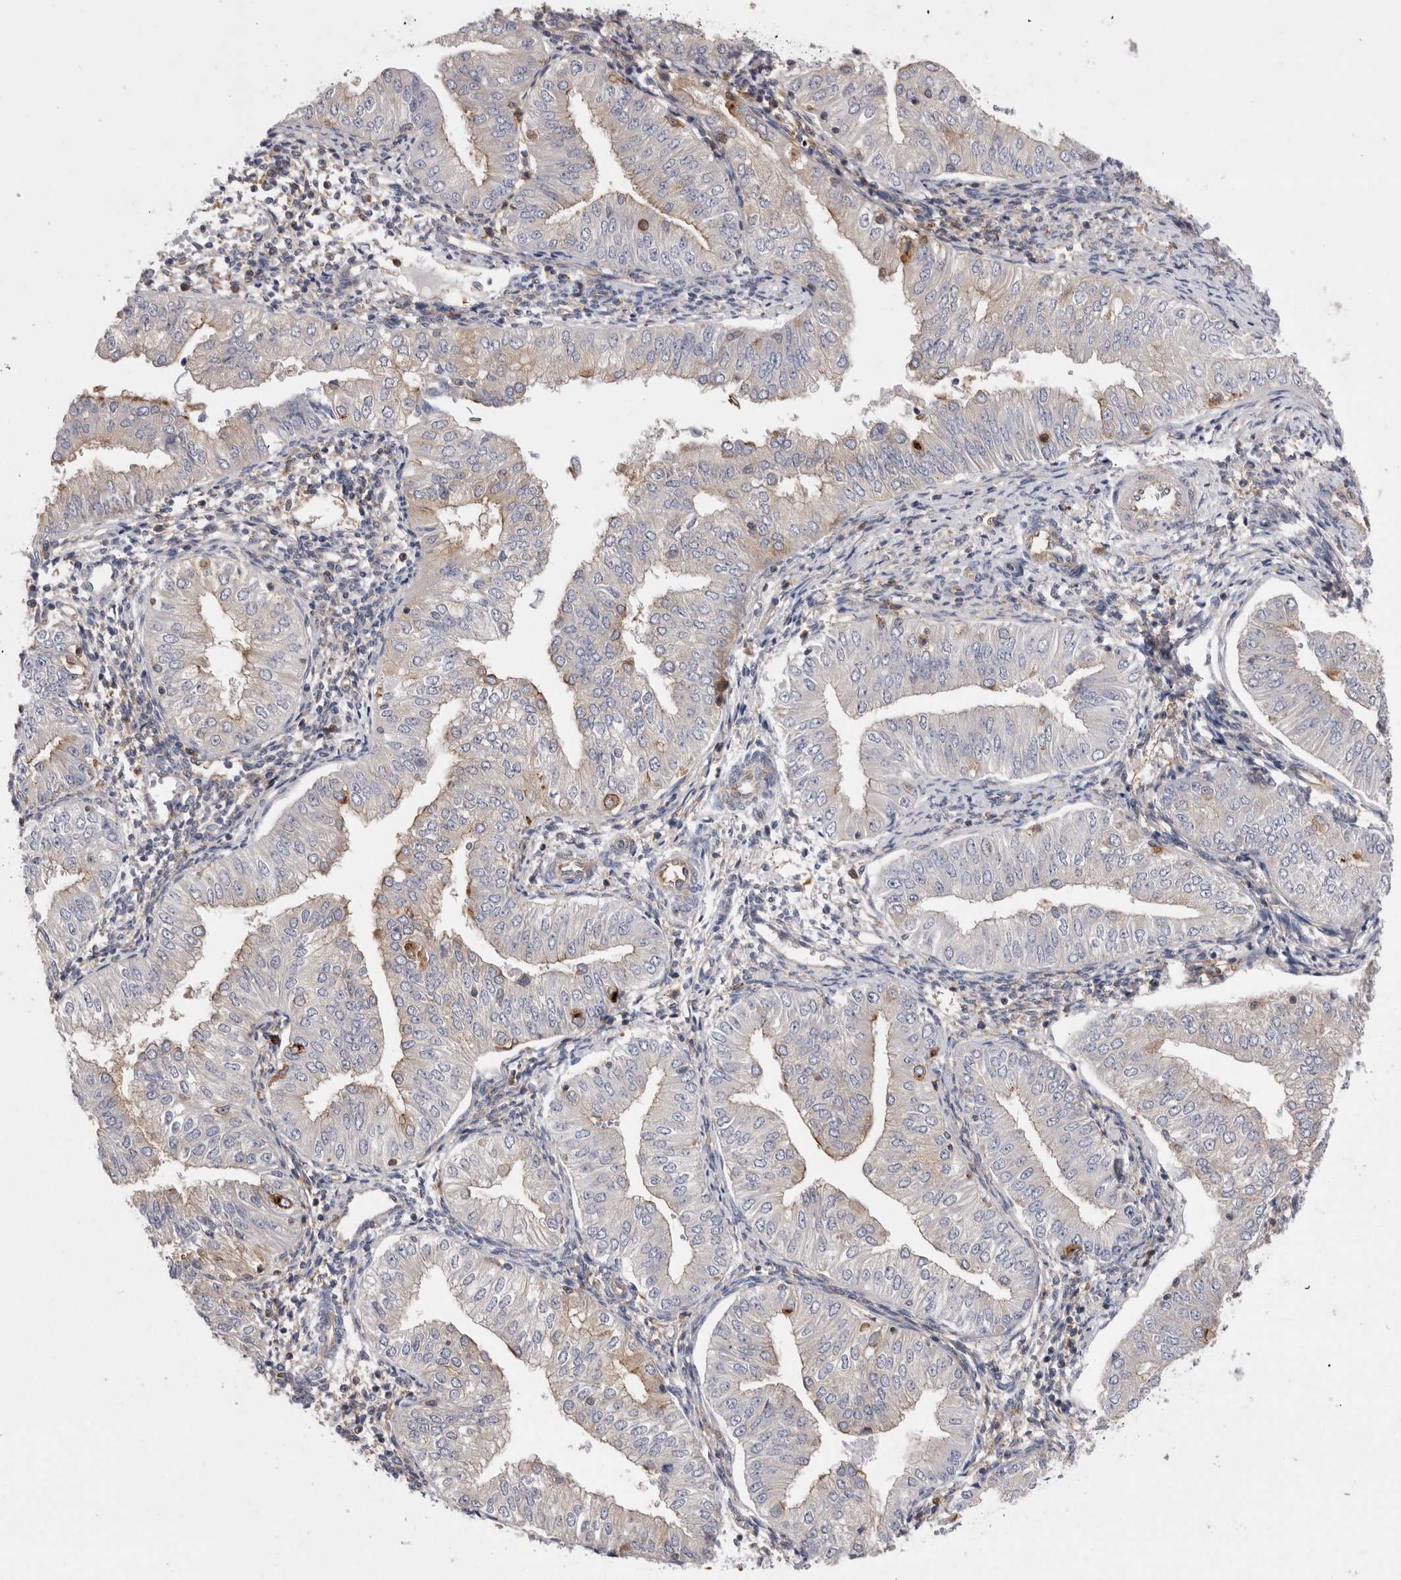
{"staining": {"intensity": "moderate", "quantity": "<25%", "location": "cytoplasmic/membranous"}, "tissue": "endometrial cancer", "cell_type": "Tumor cells", "image_type": "cancer", "snomed": [{"axis": "morphology", "description": "Normal tissue, NOS"}, {"axis": "morphology", "description": "Adenocarcinoma, NOS"}, {"axis": "topography", "description": "Endometrium"}], "caption": "Immunohistochemistry (IHC) micrograph of endometrial adenocarcinoma stained for a protein (brown), which shows low levels of moderate cytoplasmic/membranous positivity in about <25% of tumor cells.", "gene": "RAB11FIP1", "patient": {"sex": "female", "age": 53}}